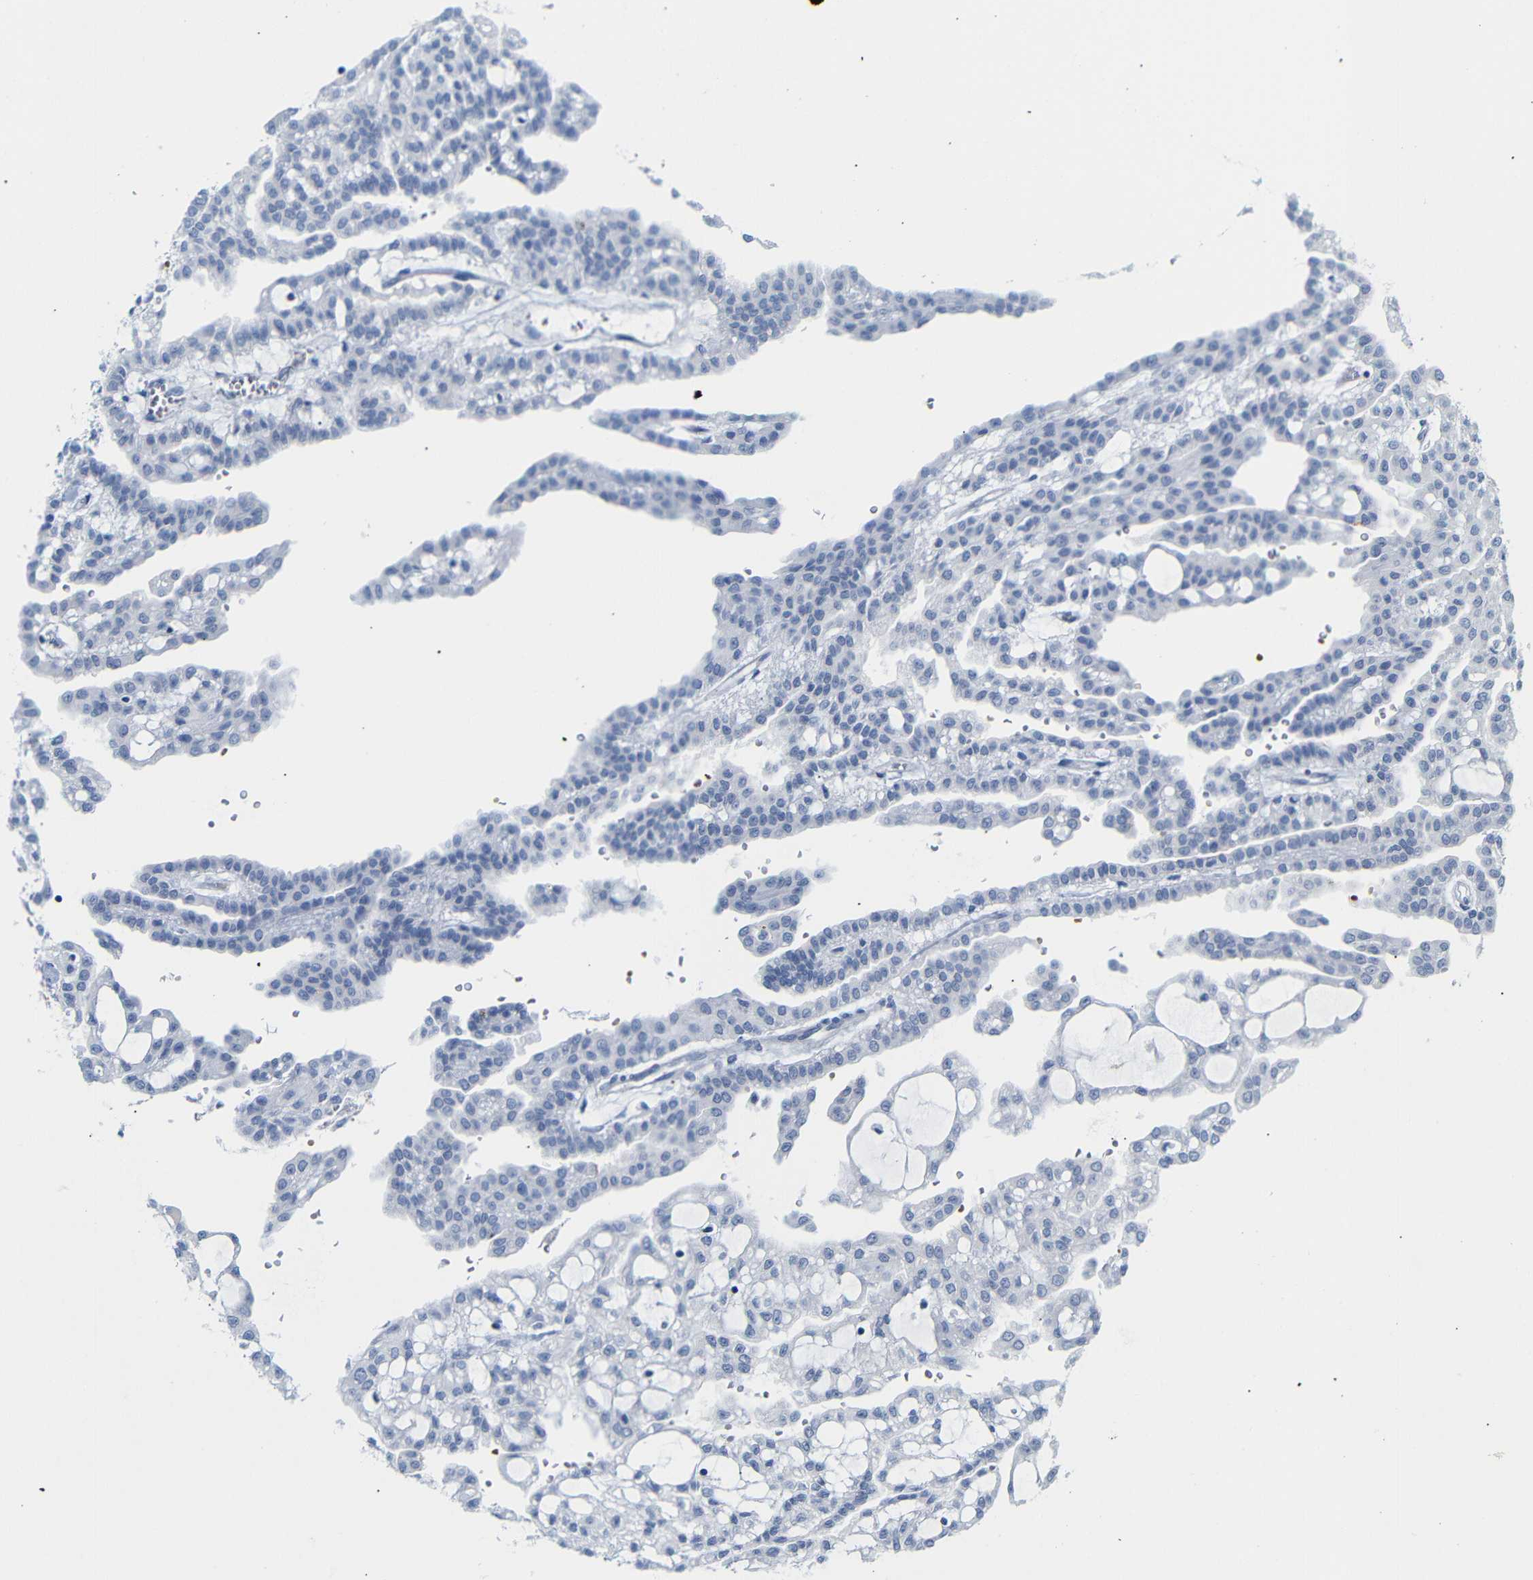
{"staining": {"intensity": "negative", "quantity": "none", "location": "none"}, "tissue": "renal cancer", "cell_type": "Tumor cells", "image_type": "cancer", "snomed": [{"axis": "morphology", "description": "Adenocarcinoma, NOS"}, {"axis": "topography", "description": "Kidney"}], "caption": "IHC histopathology image of neoplastic tissue: human renal cancer stained with DAB (3,3'-diaminobenzidine) displays no significant protein expression in tumor cells.", "gene": "ERVMER34-1", "patient": {"sex": "male", "age": 63}}